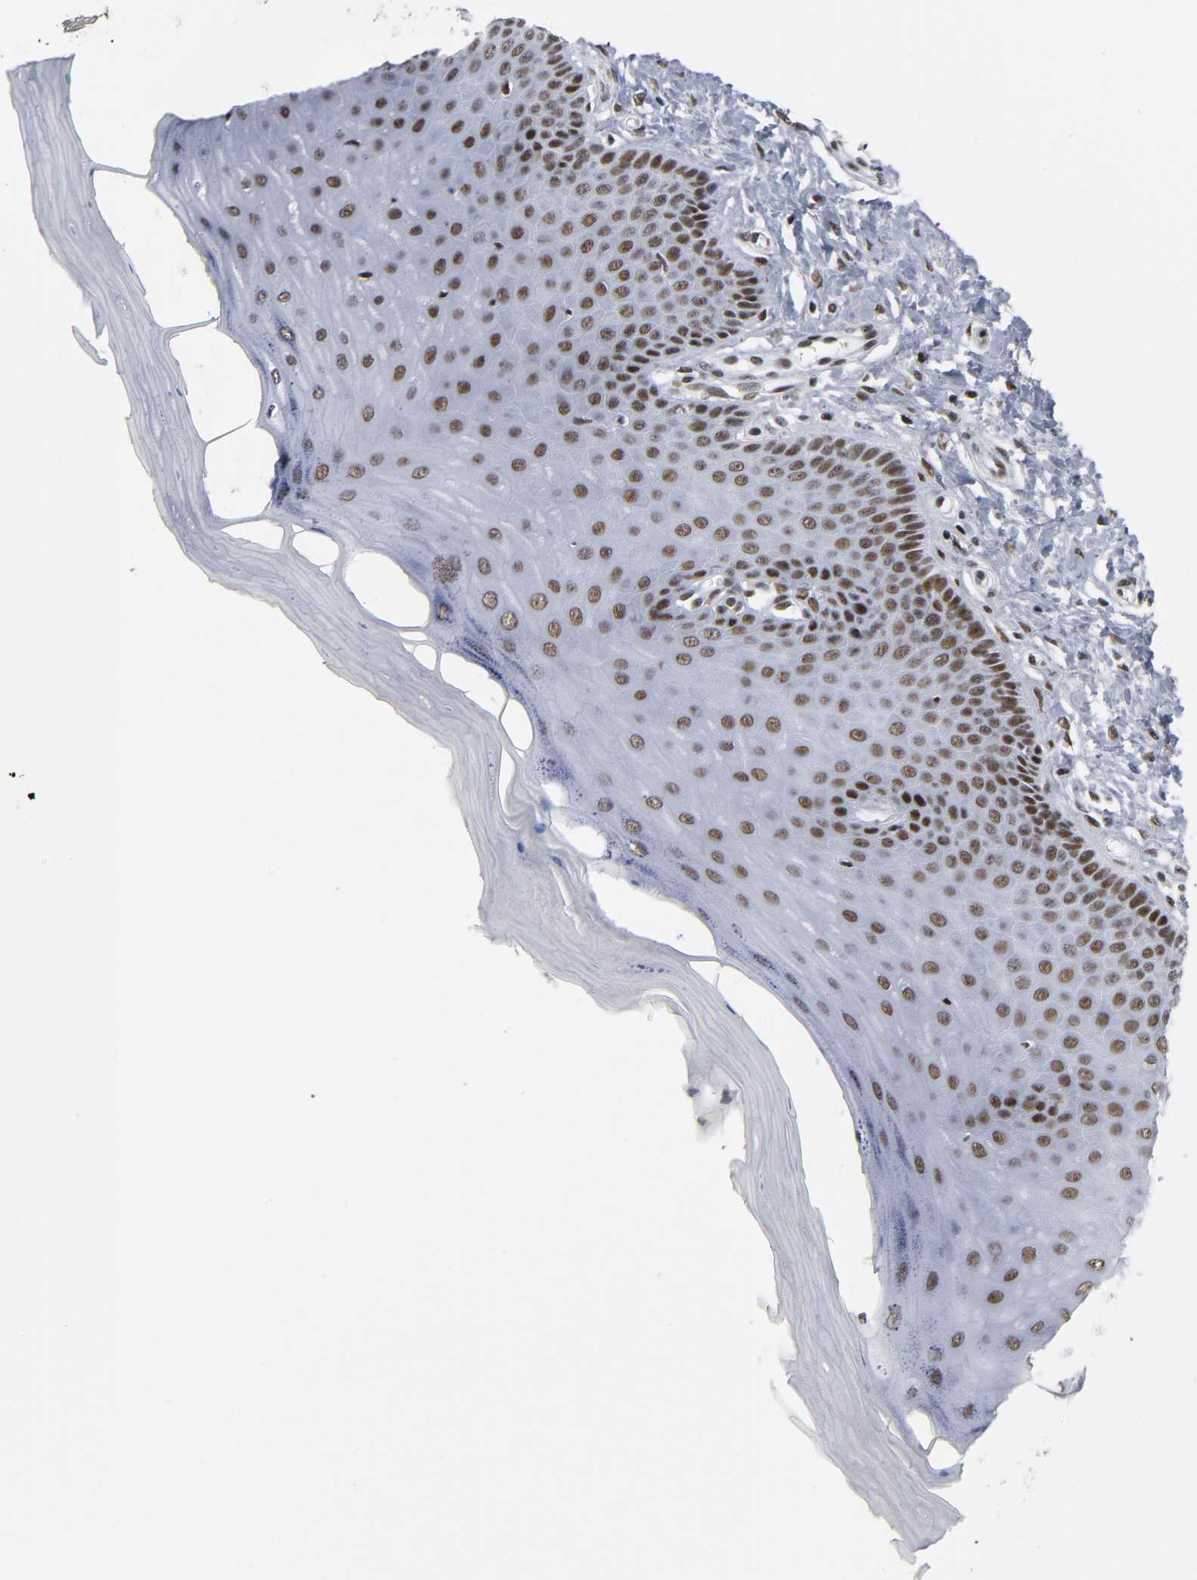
{"staining": {"intensity": "strong", "quantity": ">75%", "location": "nuclear"}, "tissue": "cervix", "cell_type": "Glandular cells", "image_type": "normal", "snomed": [{"axis": "morphology", "description": "Normal tissue, NOS"}, {"axis": "topography", "description": "Cervix"}], "caption": "Brown immunohistochemical staining in normal human cervix reveals strong nuclear expression in about >75% of glandular cells.", "gene": "CREBBP", "patient": {"sex": "female", "age": 55}}